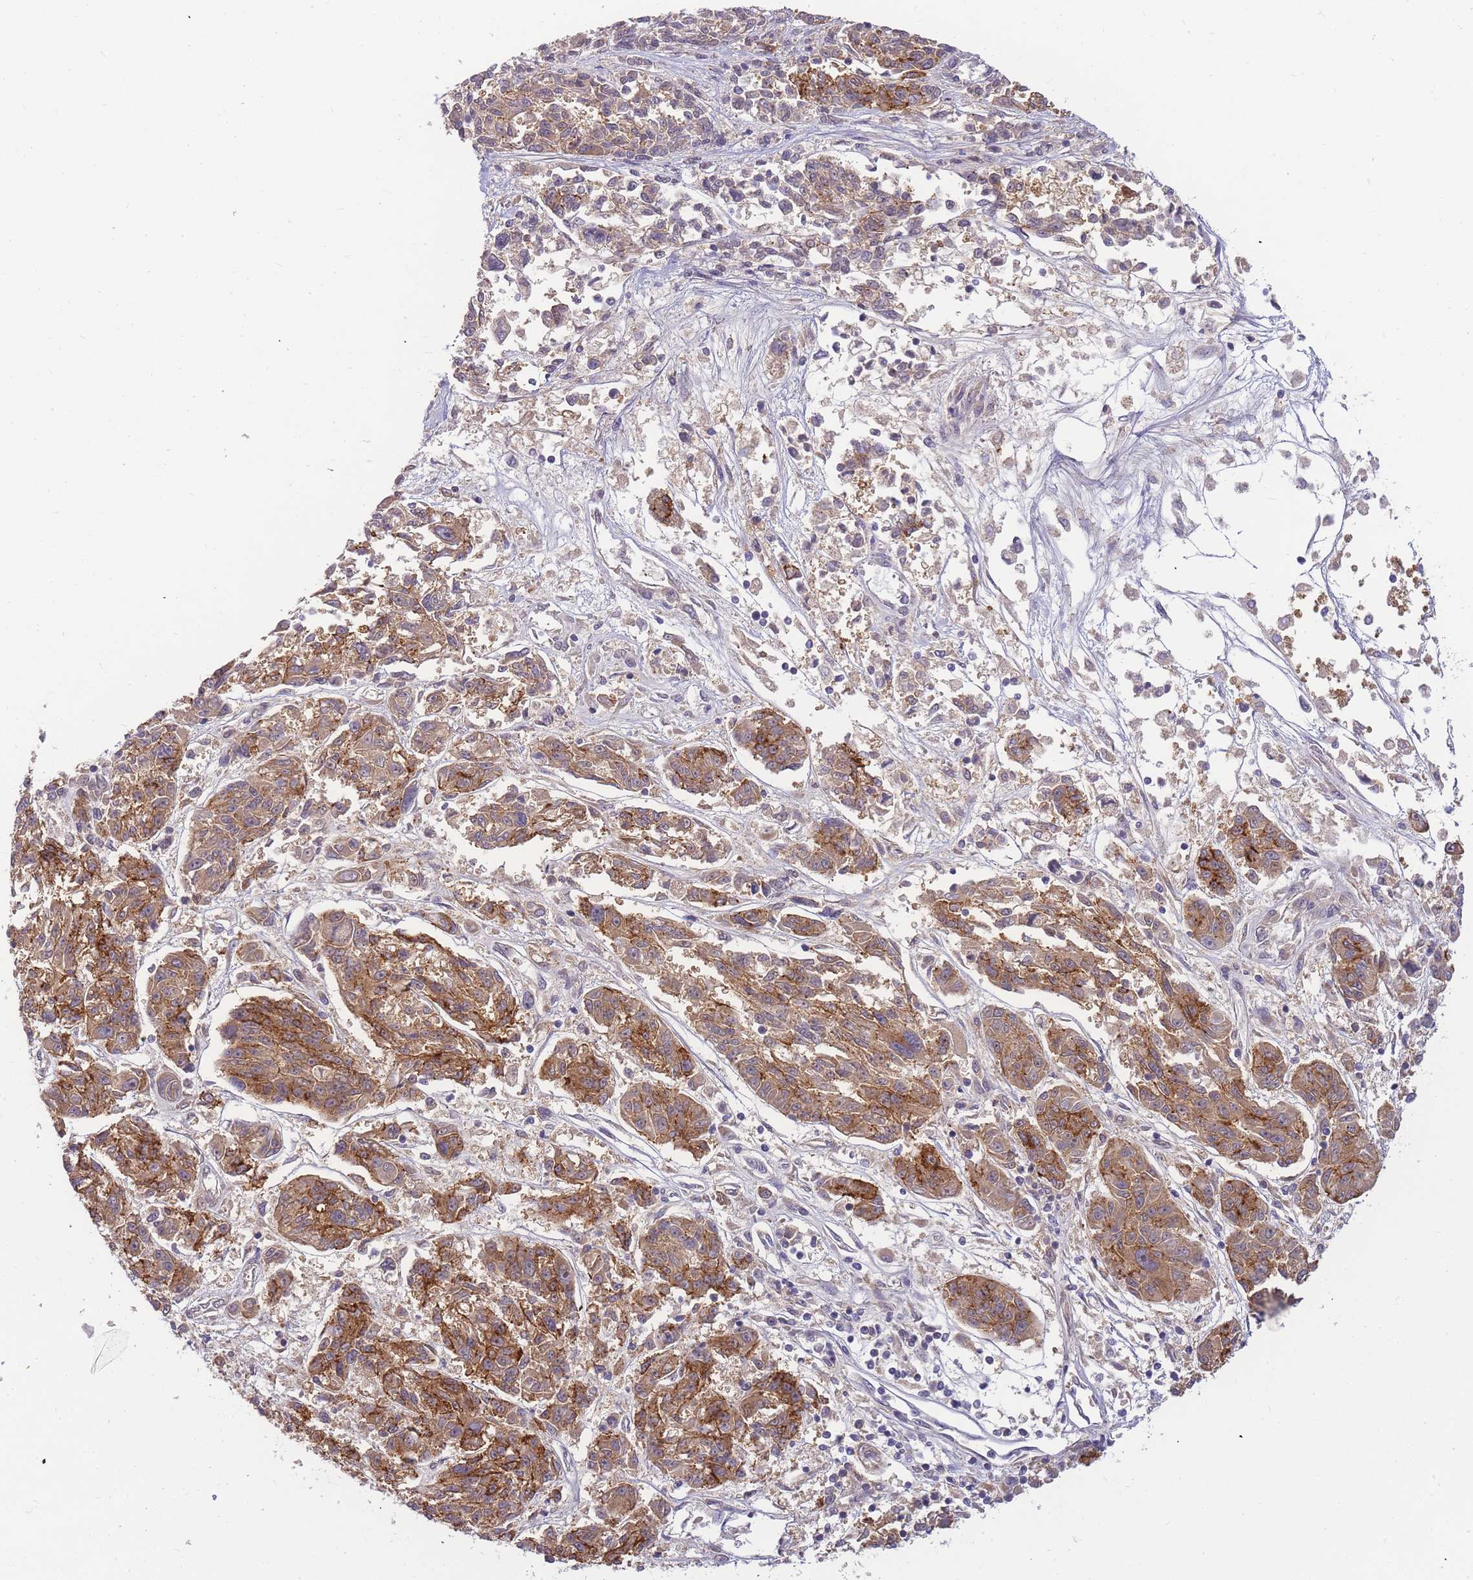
{"staining": {"intensity": "moderate", "quantity": ">75%", "location": "cytoplasmic/membranous"}, "tissue": "melanoma", "cell_type": "Tumor cells", "image_type": "cancer", "snomed": [{"axis": "morphology", "description": "Malignant melanoma, NOS"}, {"axis": "topography", "description": "Skin"}], "caption": "Tumor cells demonstrate medium levels of moderate cytoplasmic/membranous positivity in approximately >75% of cells in human malignant melanoma.", "gene": "ZNF577", "patient": {"sex": "male", "age": 53}}